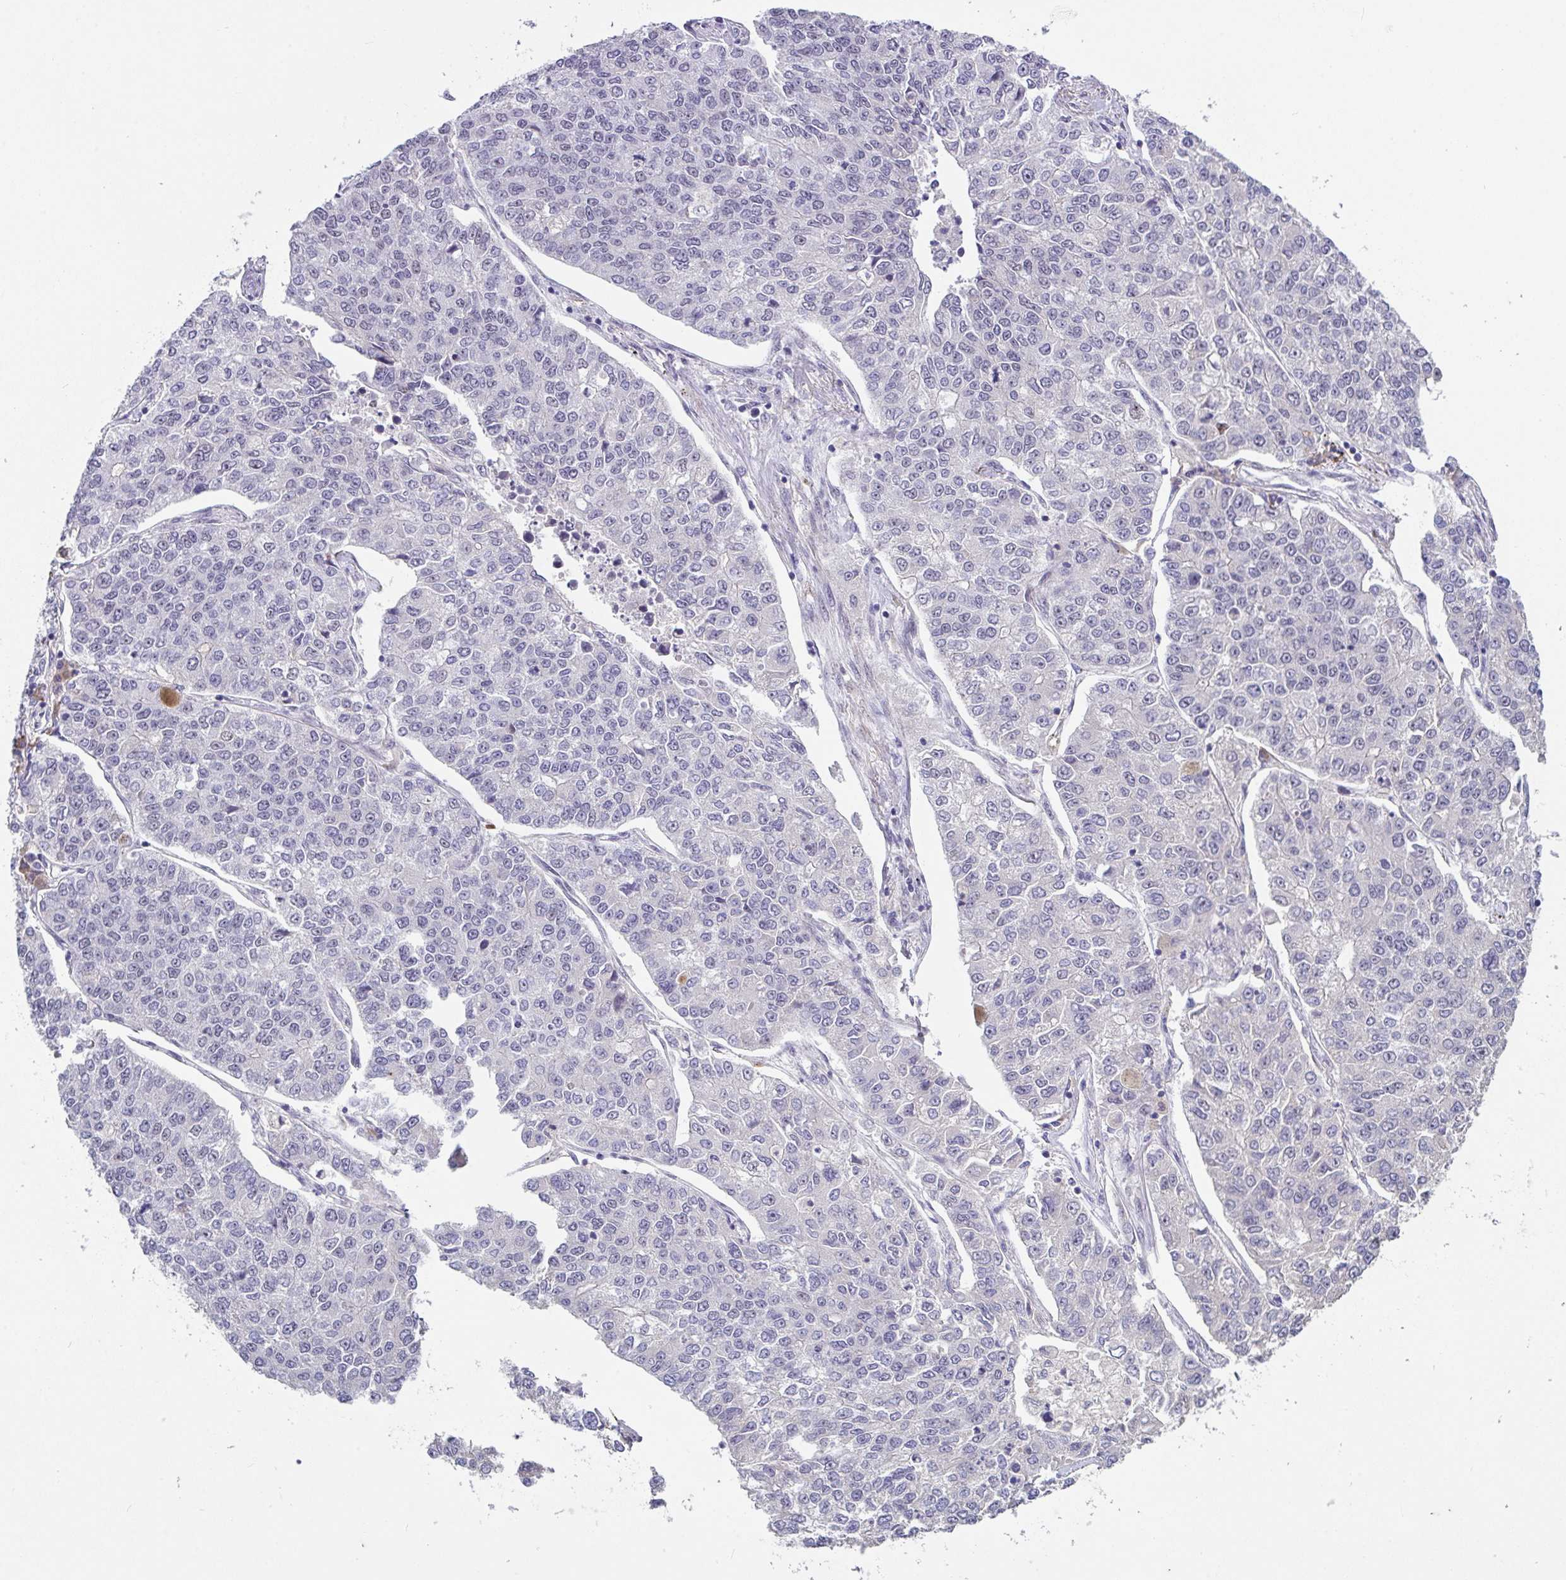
{"staining": {"intensity": "negative", "quantity": "none", "location": "none"}, "tissue": "lung cancer", "cell_type": "Tumor cells", "image_type": "cancer", "snomed": [{"axis": "morphology", "description": "Adenocarcinoma, NOS"}, {"axis": "topography", "description": "Lung"}], "caption": "Lung cancer (adenocarcinoma) stained for a protein using IHC shows no expression tumor cells.", "gene": "RBBP6", "patient": {"sex": "male", "age": 49}}